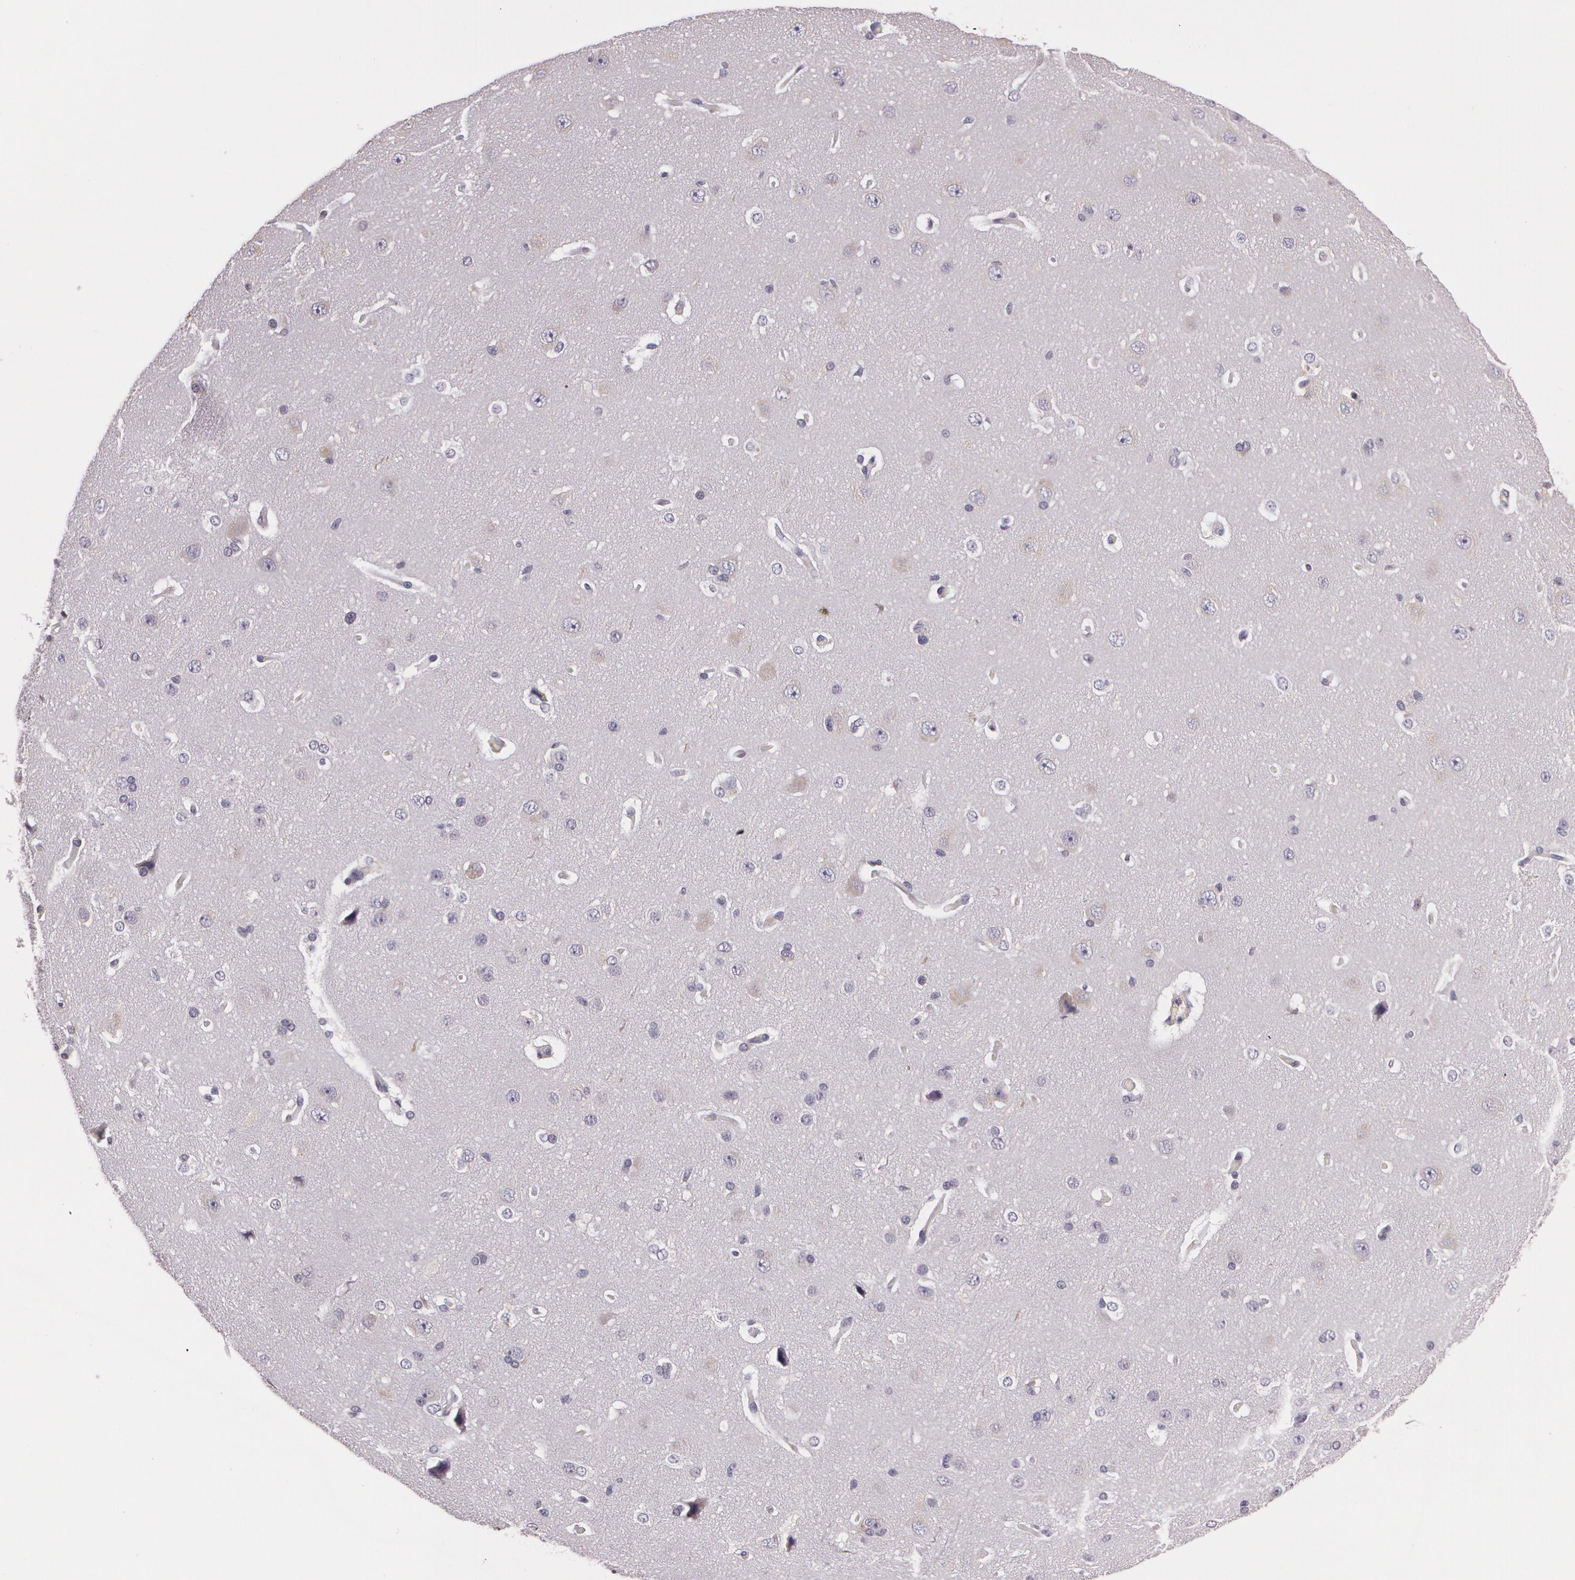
{"staining": {"intensity": "negative", "quantity": "none", "location": "none"}, "tissue": "cerebral cortex", "cell_type": "Endothelial cells", "image_type": "normal", "snomed": [{"axis": "morphology", "description": "Normal tissue, NOS"}, {"axis": "topography", "description": "Cerebral cortex"}], "caption": "This is an immunohistochemistry photomicrograph of normal cerebral cortex. There is no staining in endothelial cells.", "gene": "G2E3", "patient": {"sex": "female", "age": 45}}